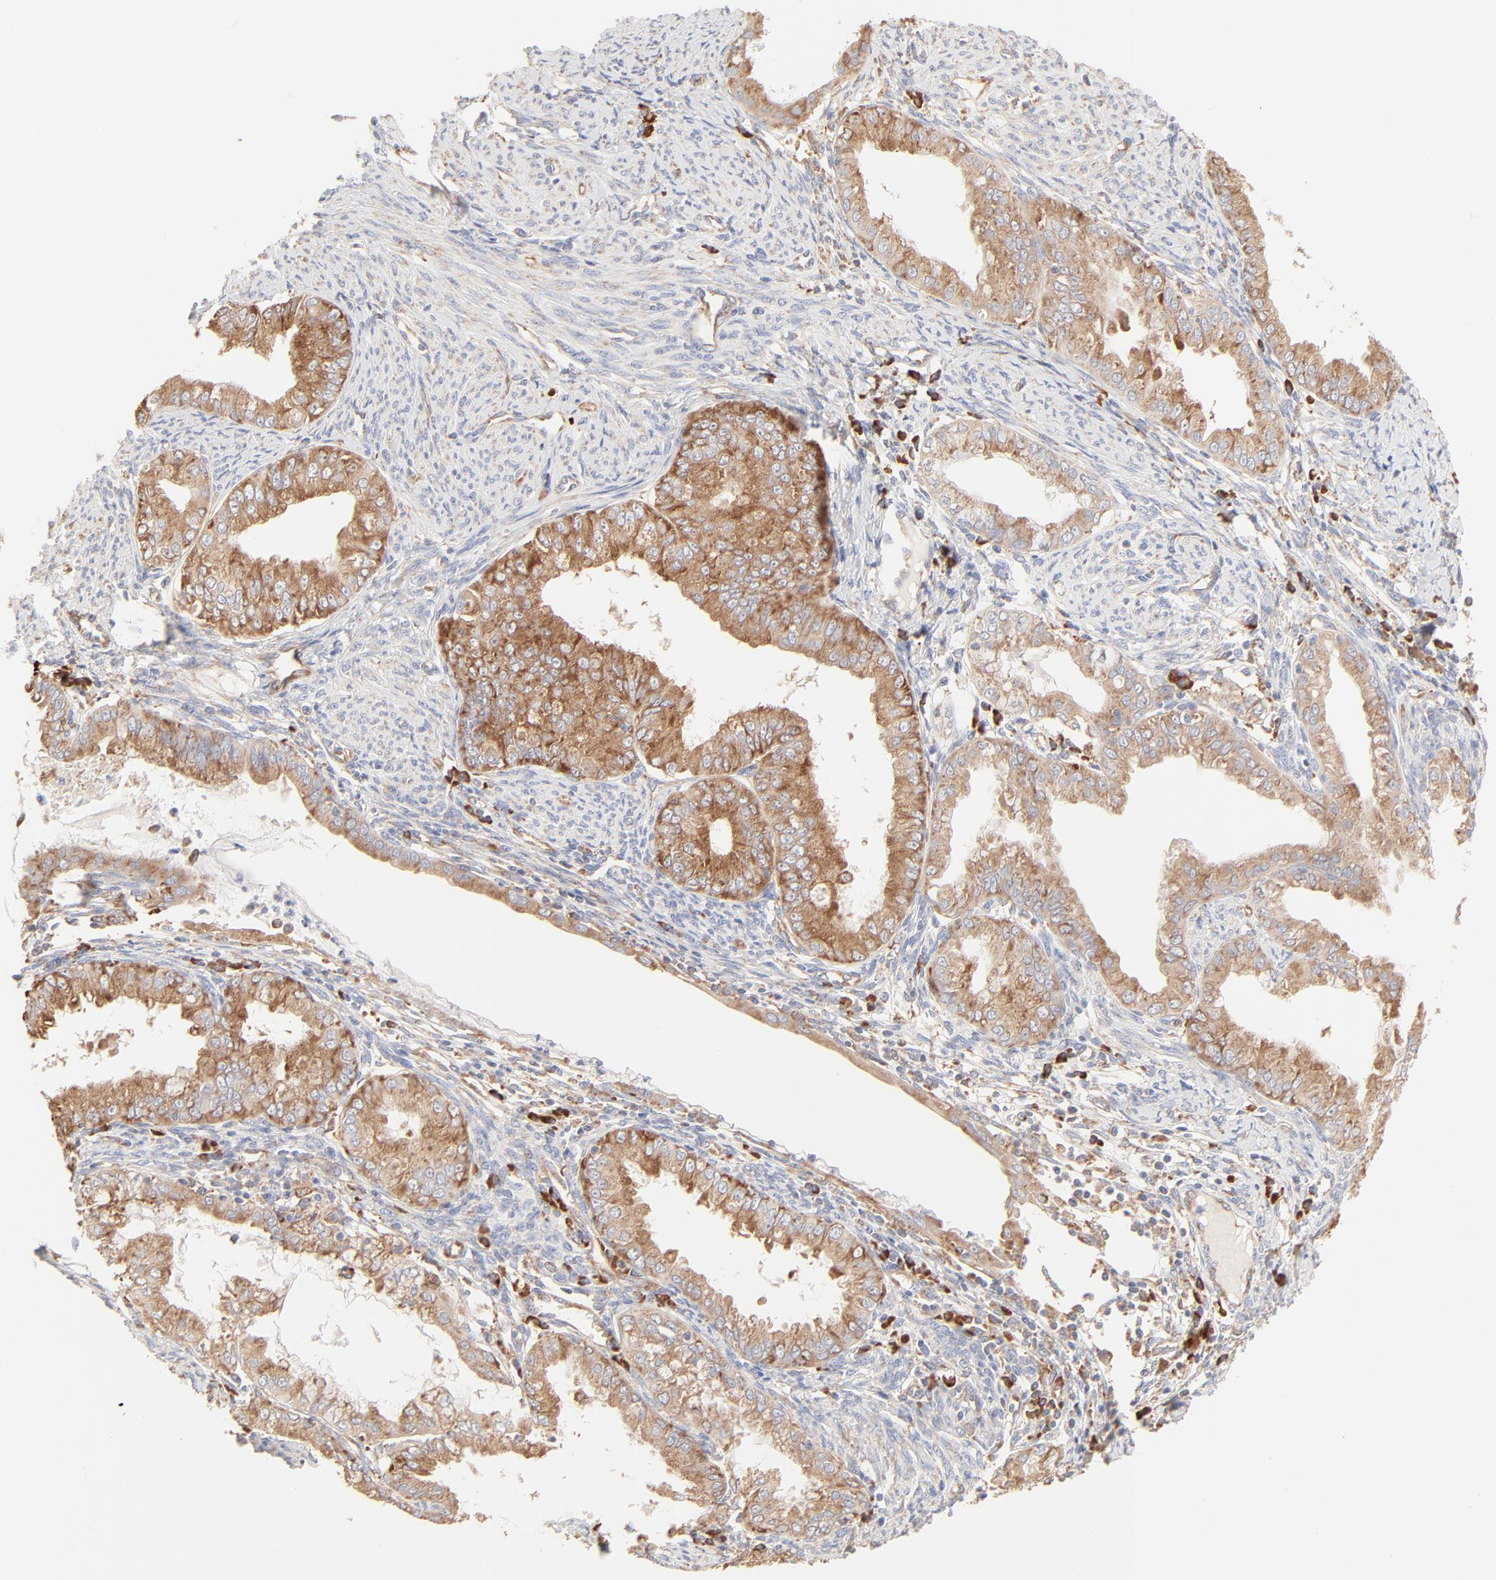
{"staining": {"intensity": "moderate", "quantity": ">75%", "location": "cytoplasmic/membranous"}, "tissue": "endometrial cancer", "cell_type": "Tumor cells", "image_type": "cancer", "snomed": [{"axis": "morphology", "description": "Adenocarcinoma, NOS"}, {"axis": "topography", "description": "Endometrium"}], "caption": "DAB immunohistochemical staining of endometrial cancer (adenocarcinoma) displays moderate cytoplasmic/membranous protein positivity in about >75% of tumor cells. The staining is performed using DAB brown chromogen to label protein expression. The nuclei are counter-stained blue using hematoxylin.", "gene": "RPS20", "patient": {"sex": "female", "age": 76}}